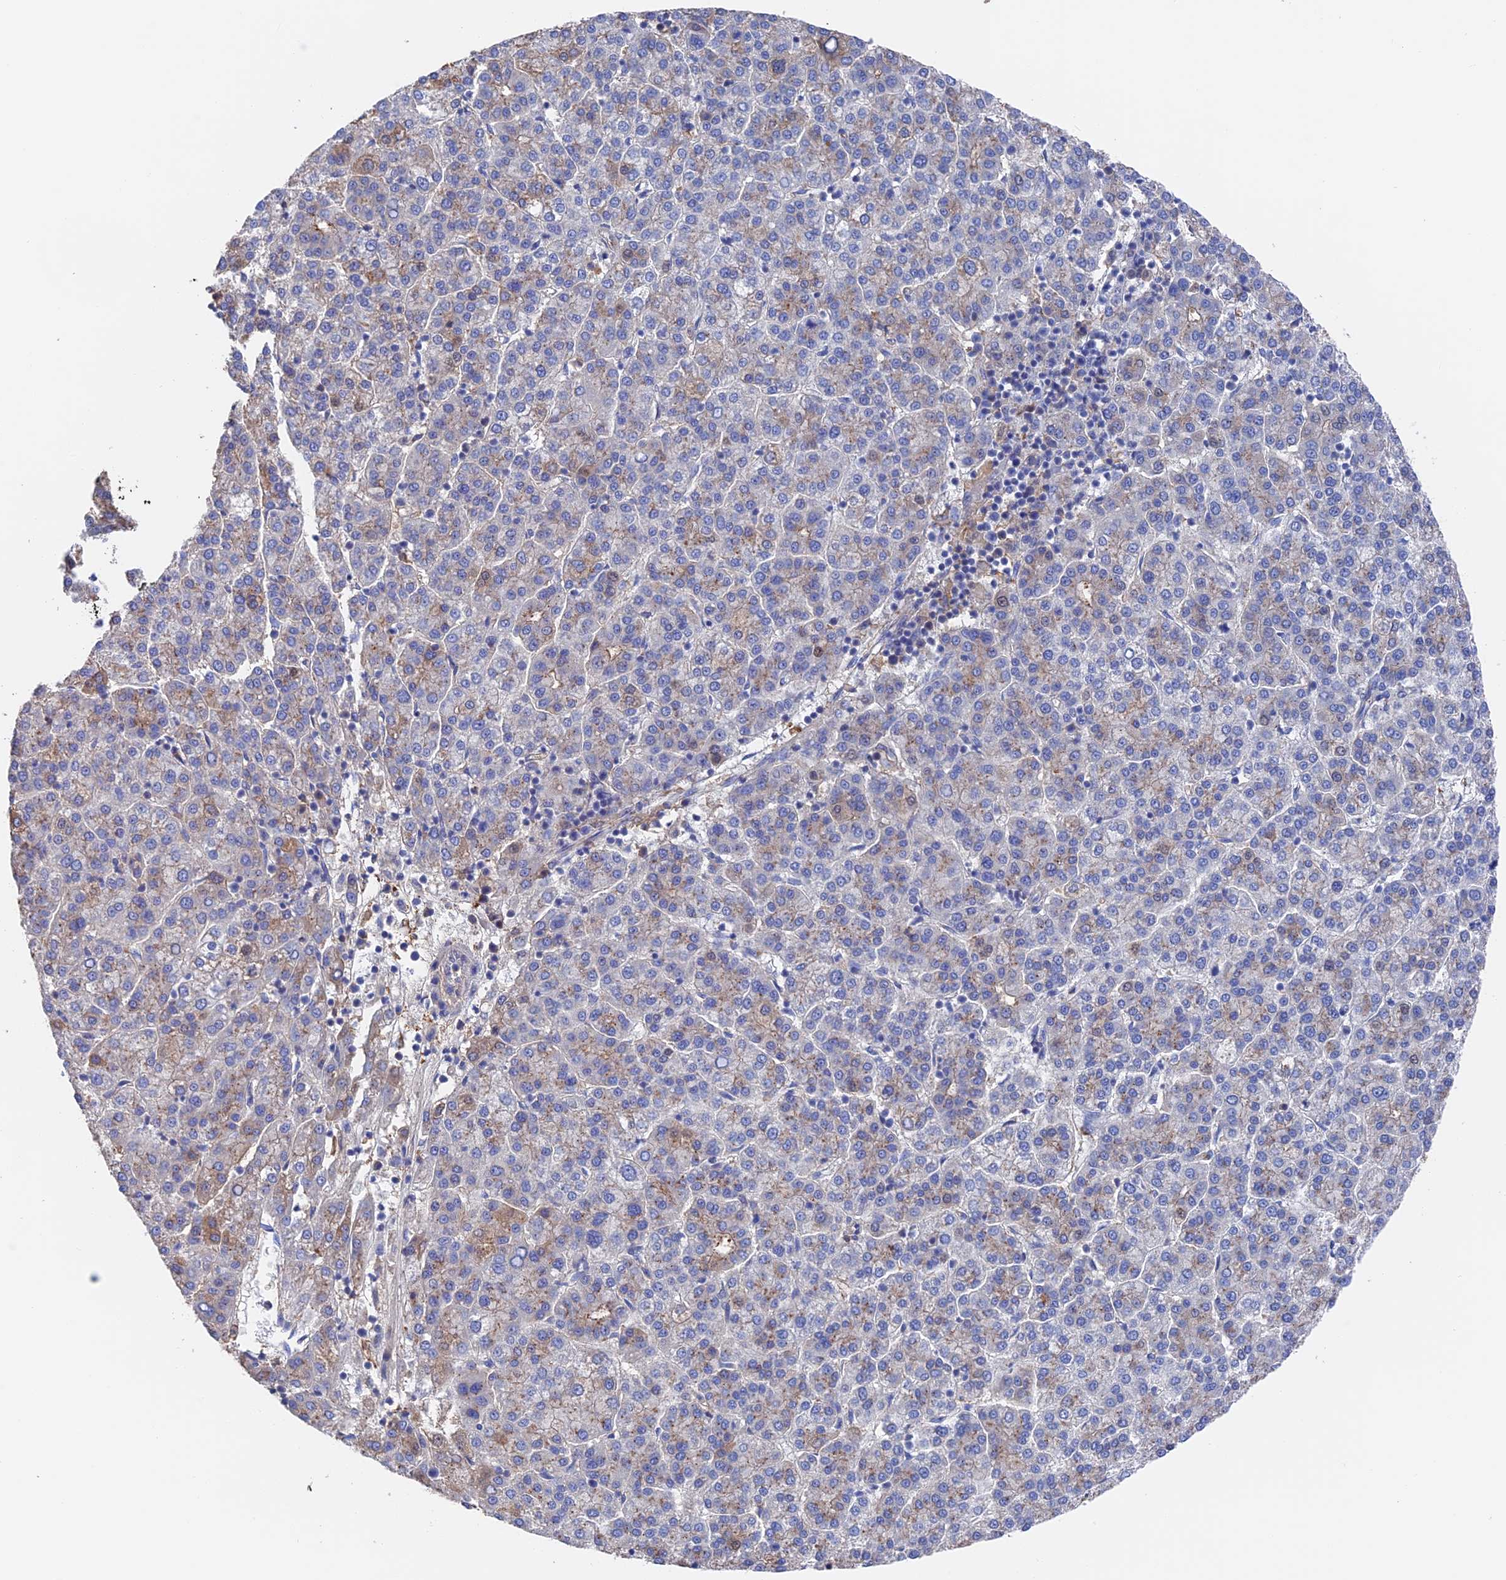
{"staining": {"intensity": "weak", "quantity": "<25%", "location": "cytoplasmic/membranous"}, "tissue": "liver cancer", "cell_type": "Tumor cells", "image_type": "cancer", "snomed": [{"axis": "morphology", "description": "Carcinoma, Hepatocellular, NOS"}, {"axis": "topography", "description": "Liver"}], "caption": "Tumor cells show no significant protein positivity in liver cancer. Brightfield microscopy of immunohistochemistry (IHC) stained with DAB (3,3'-diaminobenzidine) (brown) and hematoxylin (blue), captured at high magnification.", "gene": "HPF1", "patient": {"sex": "female", "age": 58}}